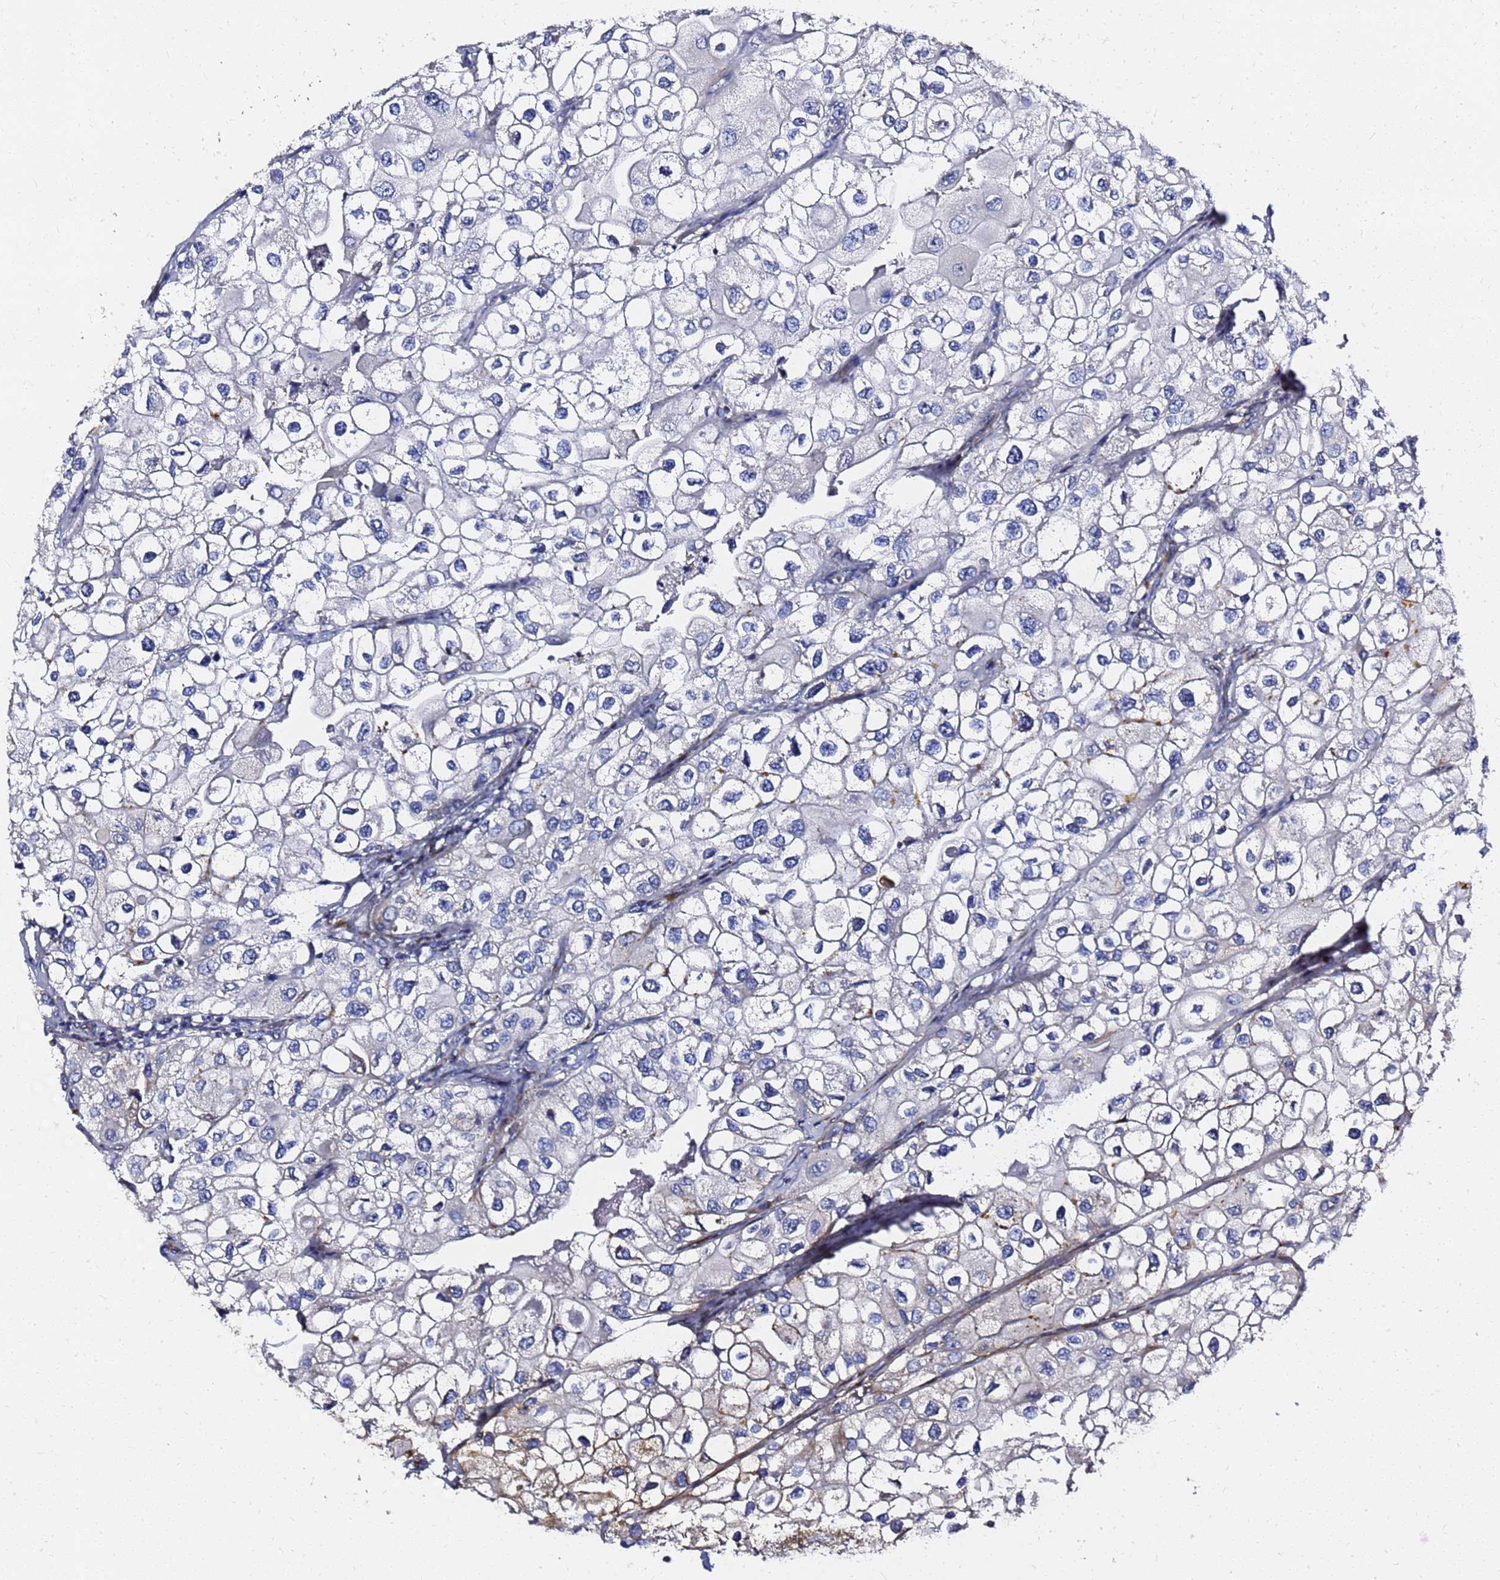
{"staining": {"intensity": "negative", "quantity": "none", "location": "none"}, "tissue": "urothelial cancer", "cell_type": "Tumor cells", "image_type": "cancer", "snomed": [{"axis": "morphology", "description": "Urothelial carcinoma, High grade"}, {"axis": "topography", "description": "Urinary bladder"}], "caption": "Tumor cells are negative for brown protein staining in urothelial cancer.", "gene": "TUBA8", "patient": {"sex": "male", "age": 64}}